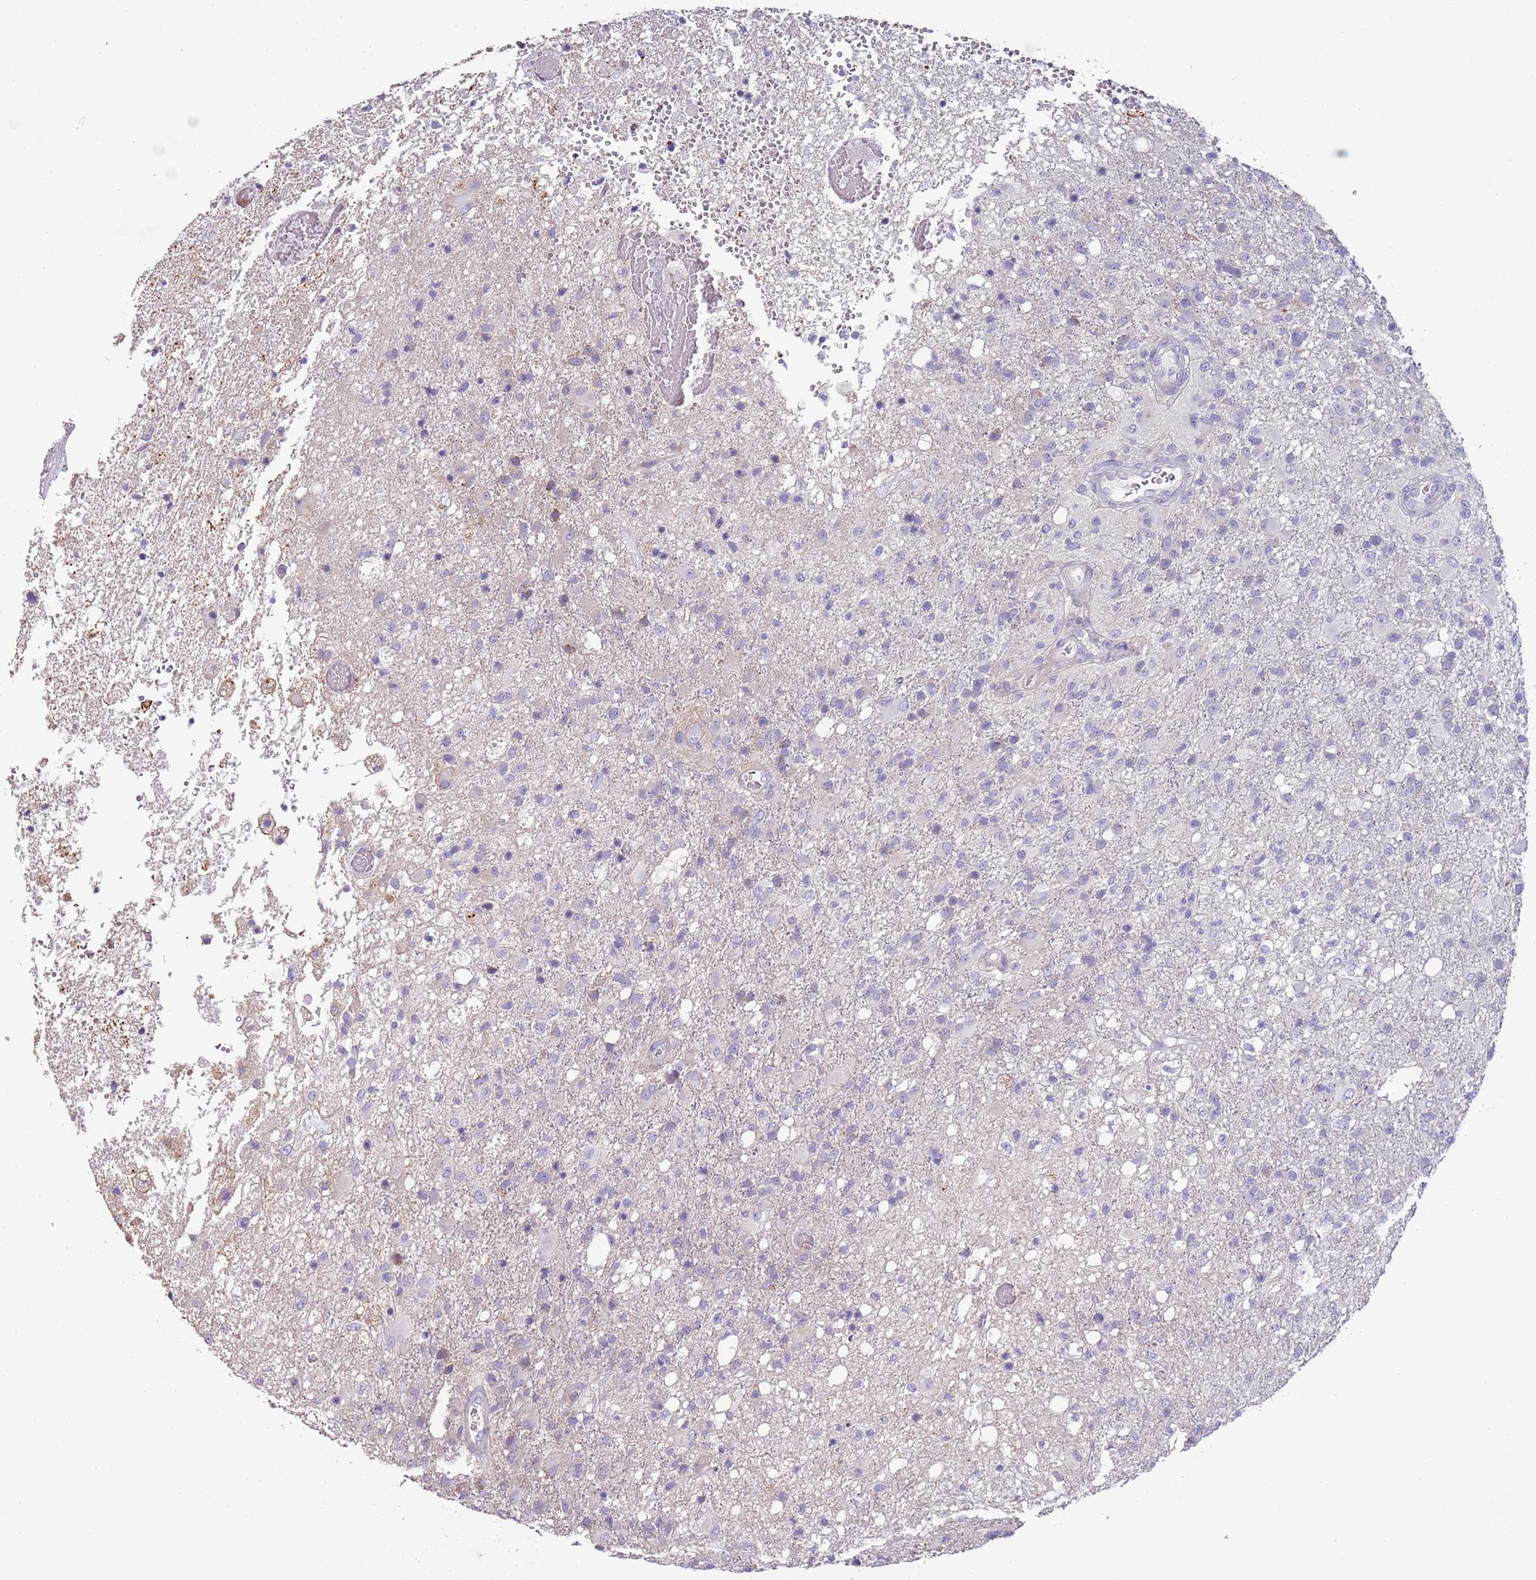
{"staining": {"intensity": "negative", "quantity": "none", "location": "none"}, "tissue": "glioma", "cell_type": "Tumor cells", "image_type": "cancer", "snomed": [{"axis": "morphology", "description": "Glioma, malignant, High grade"}, {"axis": "topography", "description": "Brain"}], "caption": "This is an immunohistochemistry image of glioma. There is no staining in tumor cells.", "gene": "NBPF3", "patient": {"sex": "female", "age": 74}}